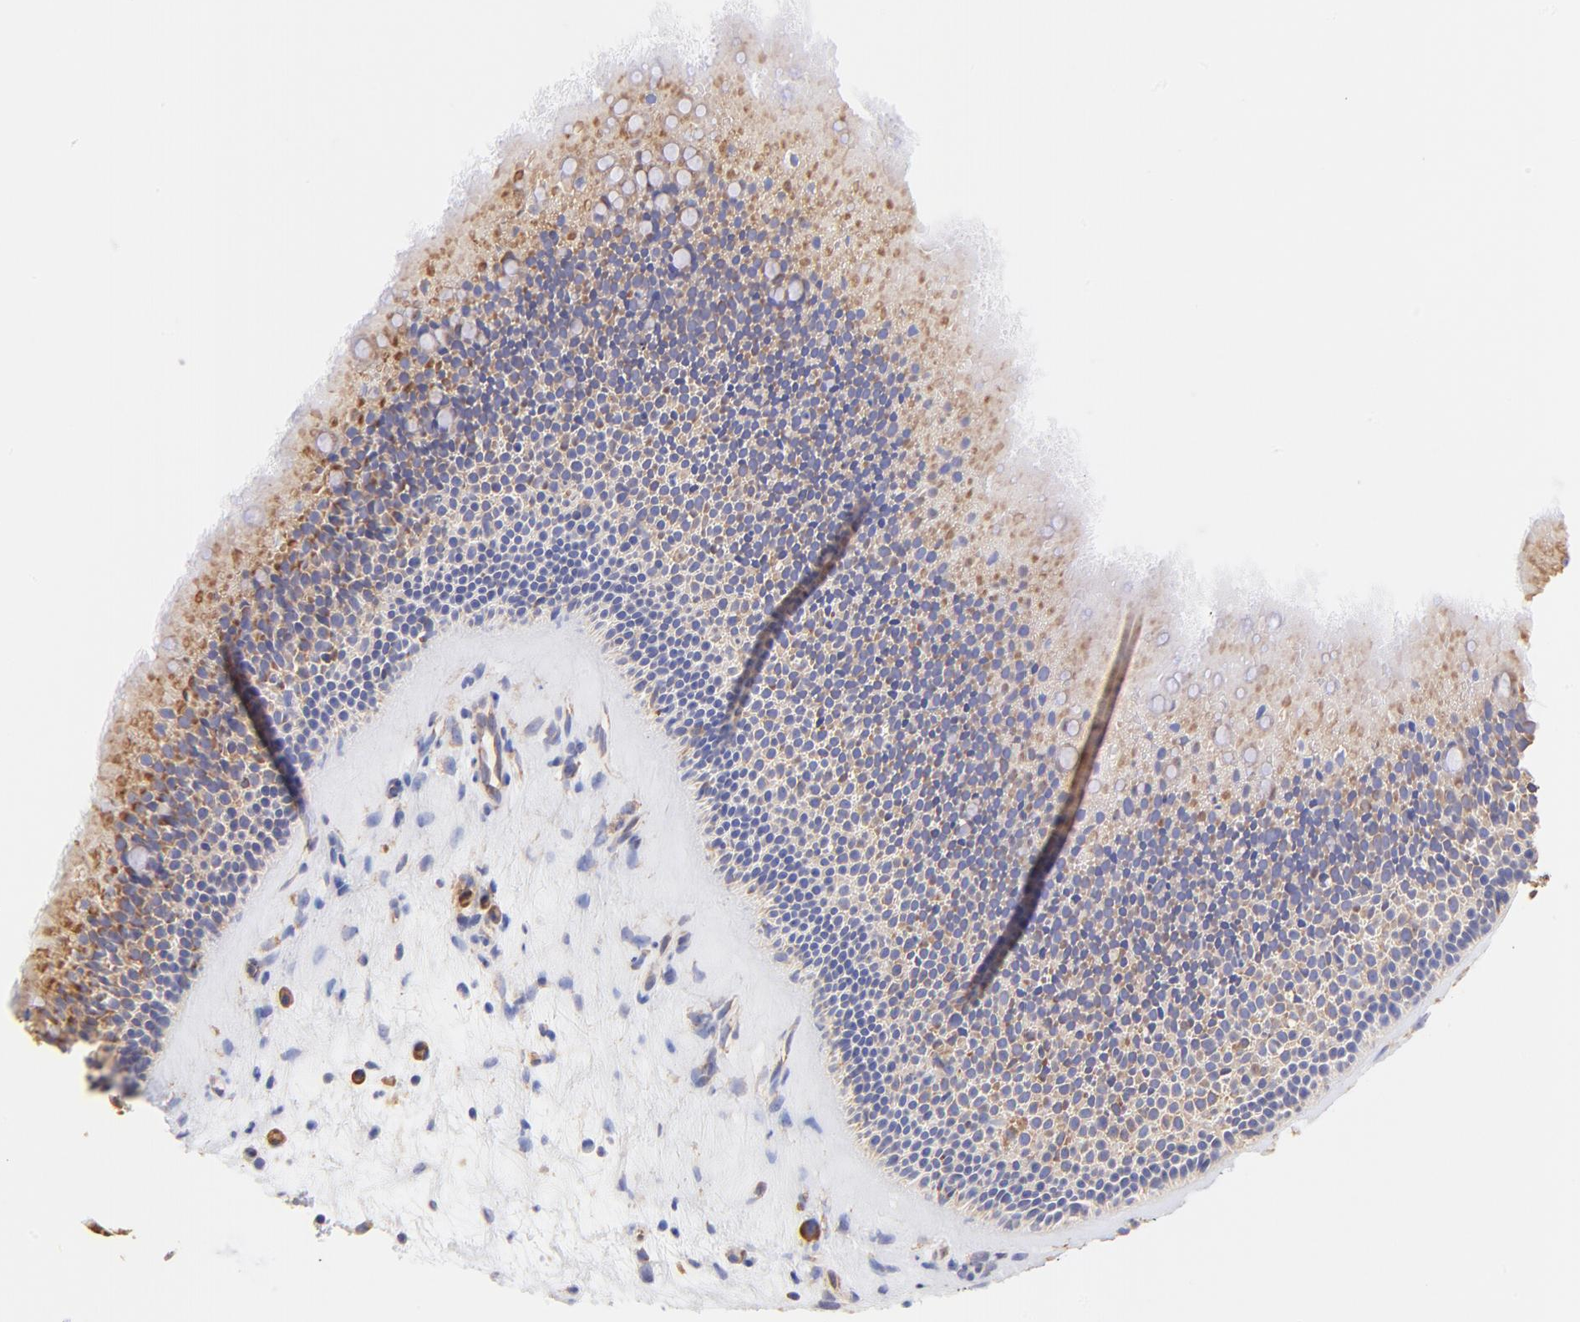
{"staining": {"intensity": "moderate", "quantity": ">75%", "location": "cytoplasmic/membranous"}, "tissue": "nasopharynx", "cell_type": "Respiratory epithelial cells", "image_type": "normal", "snomed": [{"axis": "morphology", "description": "Normal tissue, NOS"}, {"axis": "topography", "description": "Nasopharynx"}], "caption": "Immunohistochemical staining of benign nasopharynx exhibits >75% levels of moderate cytoplasmic/membranous protein positivity in about >75% of respiratory epithelial cells. The protein is shown in brown color, while the nuclei are stained blue.", "gene": "RPL30", "patient": {"sex": "female", "age": 78}}